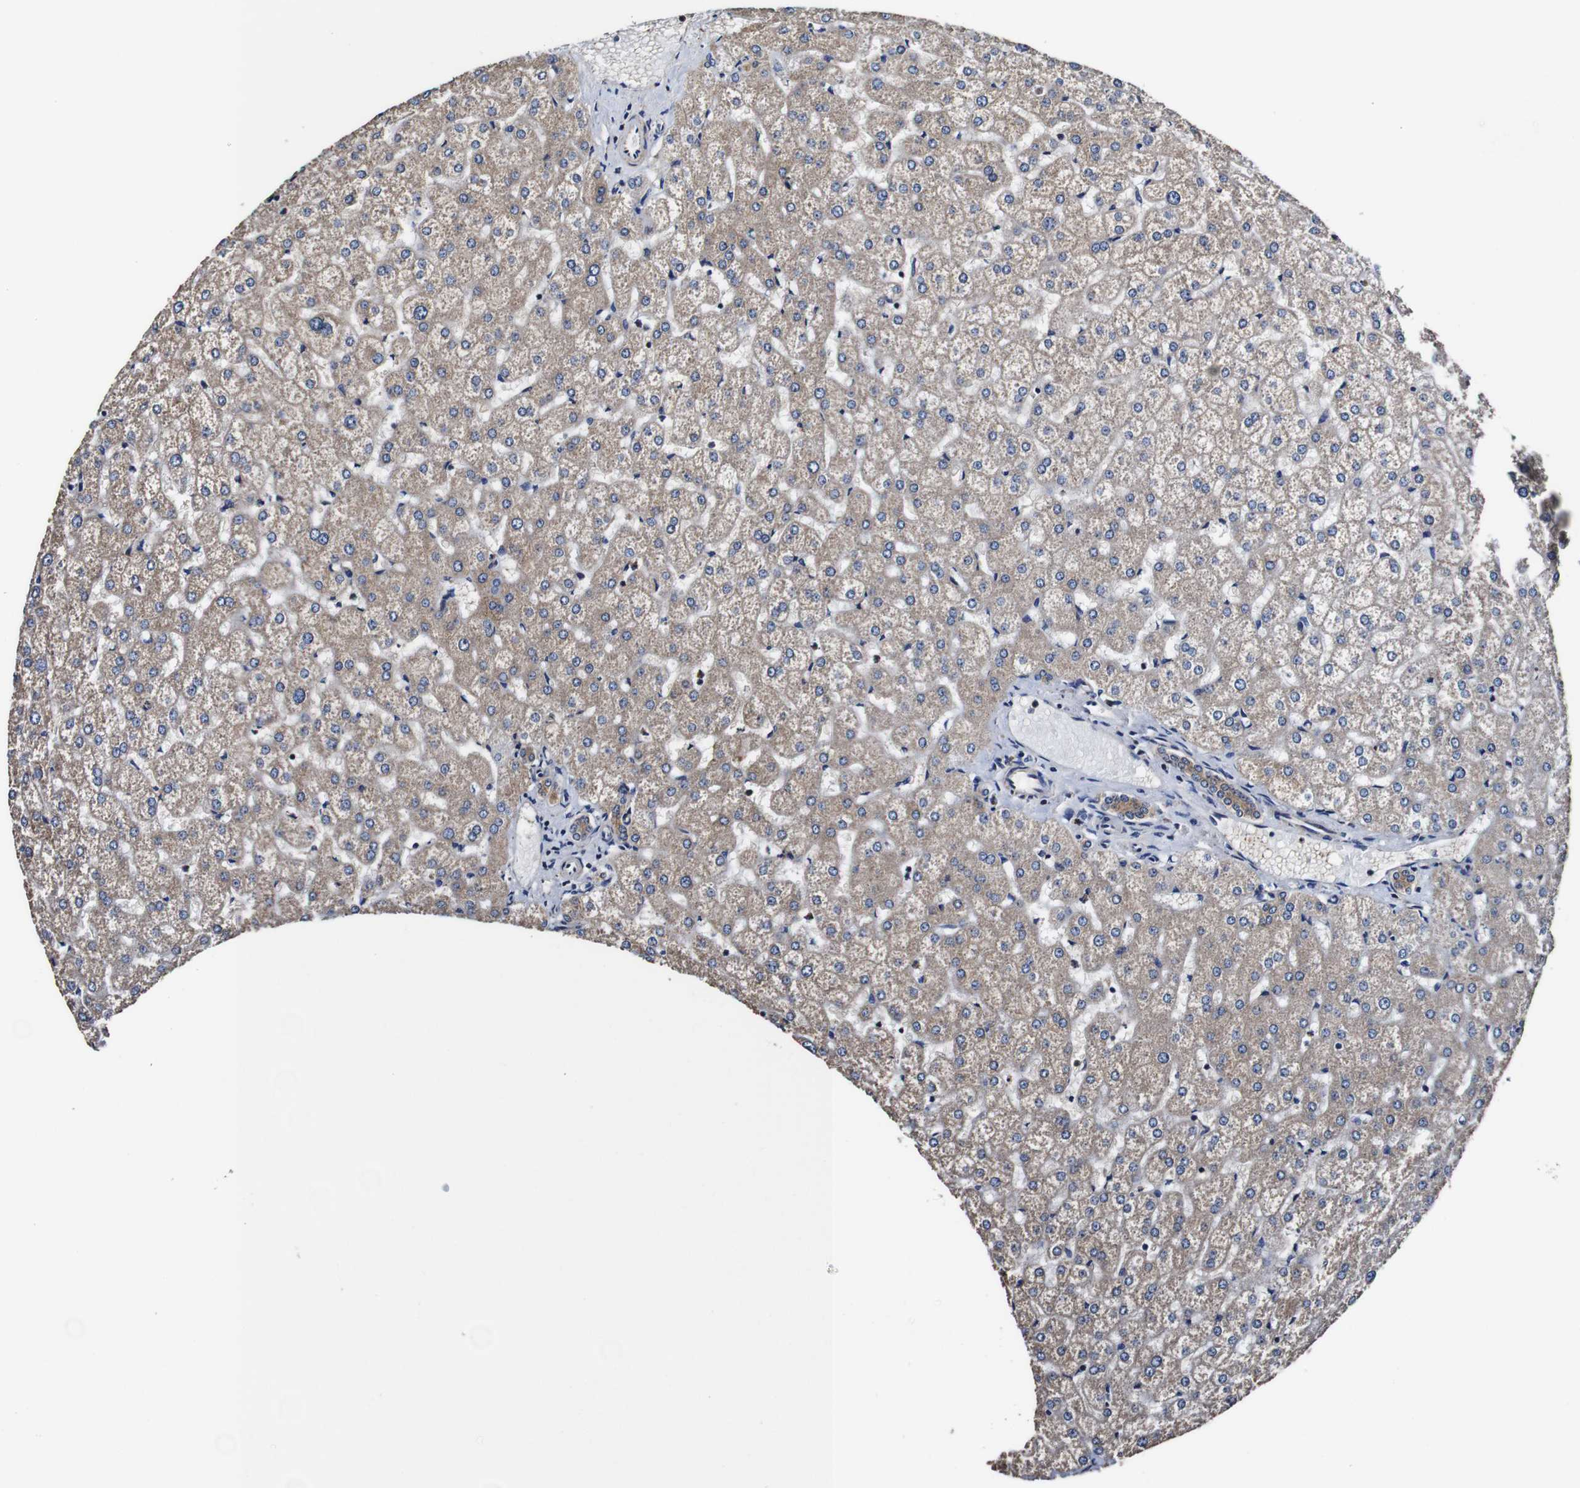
{"staining": {"intensity": "moderate", "quantity": ">75%", "location": "cytoplasmic/membranous"}, "tissue": "liver", "cell_type": "Cholangiocytes", "image_type": "normal", "snomed": [{"axis": "morphology", "description": "Normal tissue, NOS"}, {"axis": "topography", "description": "Liver"}], "caption": "DAB immunohistochemical staining of unremarkable human liver shows moderate cytoplasmic/membranous protein positivity in approximately >75% of cholangiocytes.", "gene": "PDCD6IP", "patient": {"sex": "female", "age": 32}}